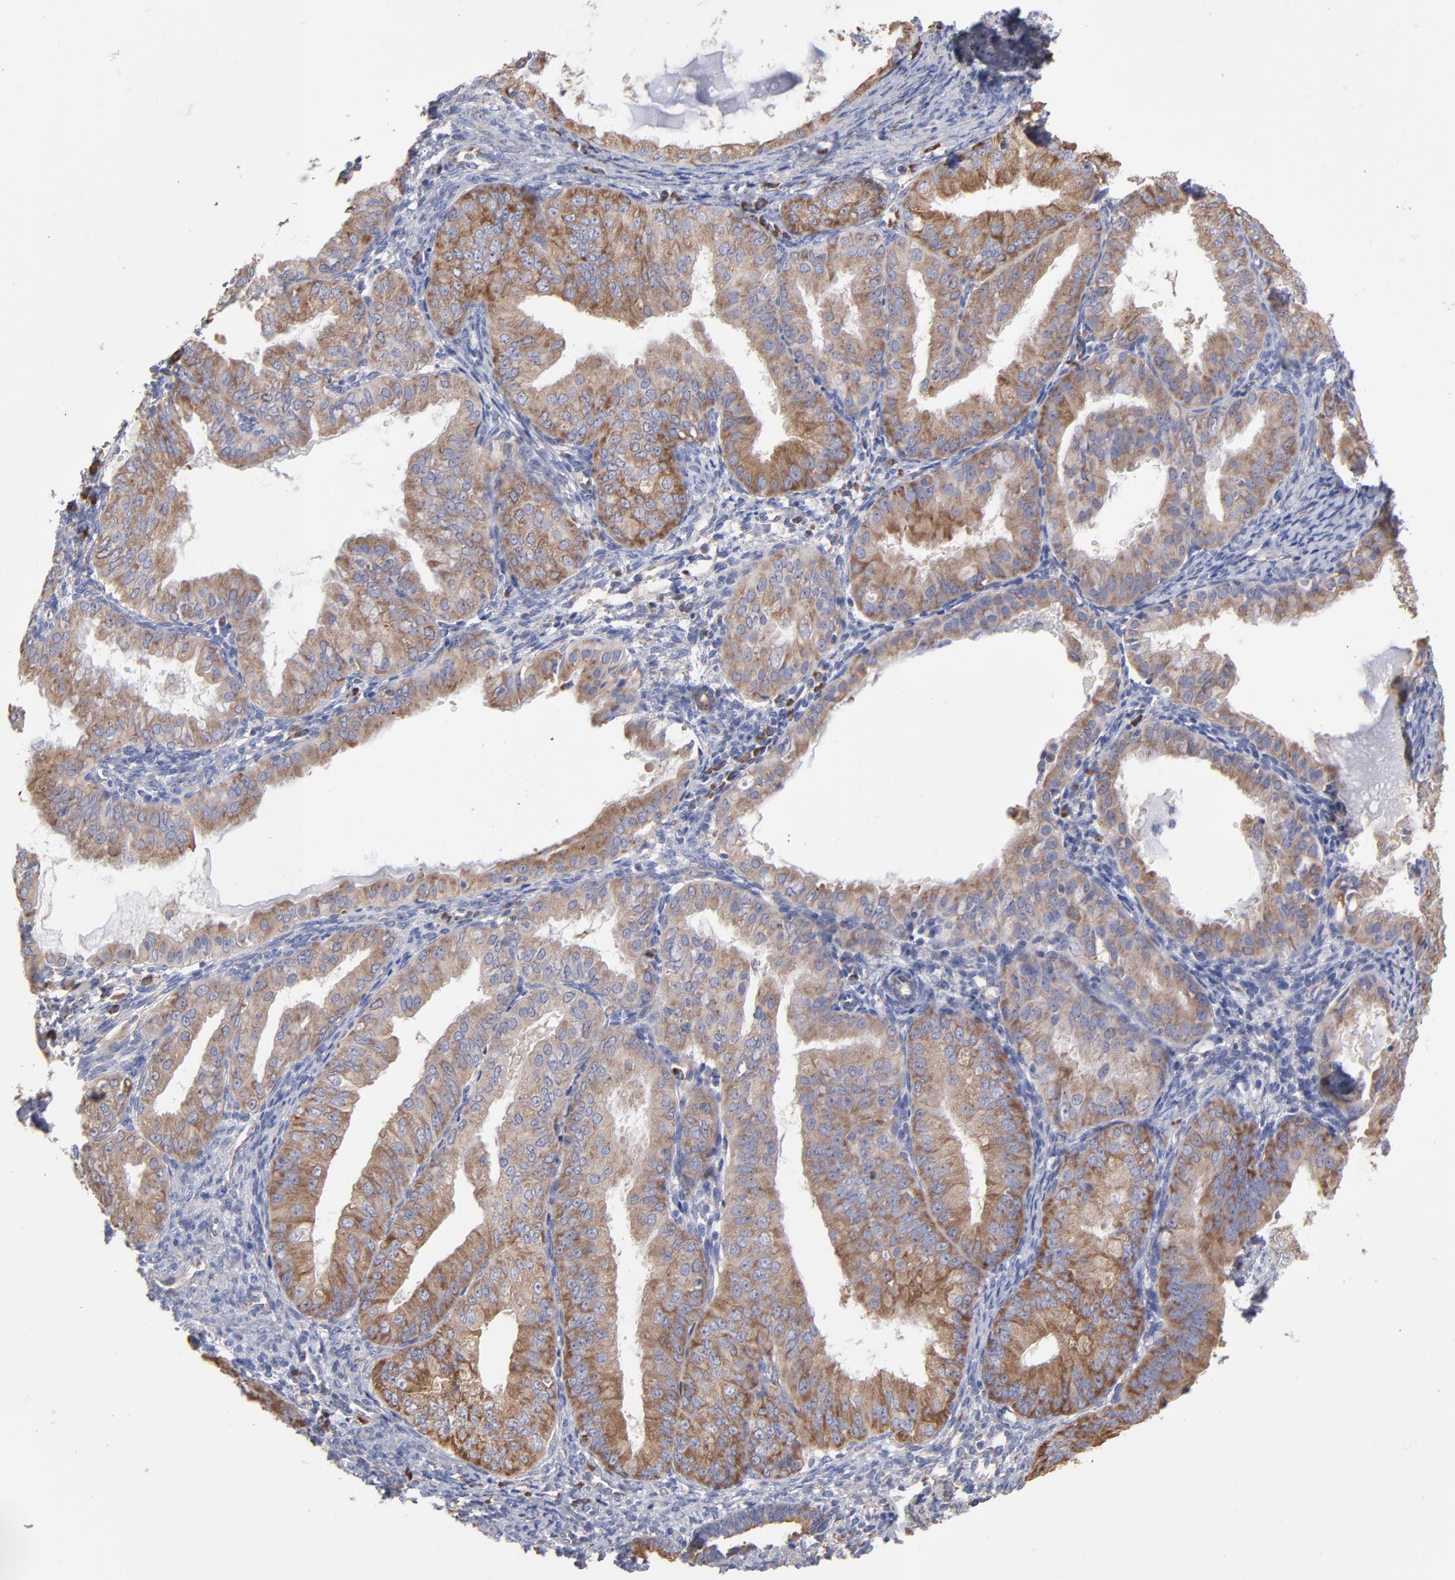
{"staining": {"intensity": "moderate", "quantity": ">75%", "location": "cytoplasmic/membranous"}, "tissue": "endometrial cancer", "cell_type": "Tumor cells", "image_type": "cancer", "snomed": [{"axis": "morphology", "description": "Adenocarcinoma, NOS"}, {"axis": "topography", "description": "Endometrium"}], "caption": "A brown stain highlights moderate cytoplasmic/membranous expression of a protein in endometrial adenocarcinoma tumor cells. The staining is performed using DAB (3,3'-diaminobenzidine) brown chromogen to label protein expression. The nuclei are counter-stained blue using hematoxylin.", "gene": "RPL3", "patient": {"sex": "female", "age": 76}}